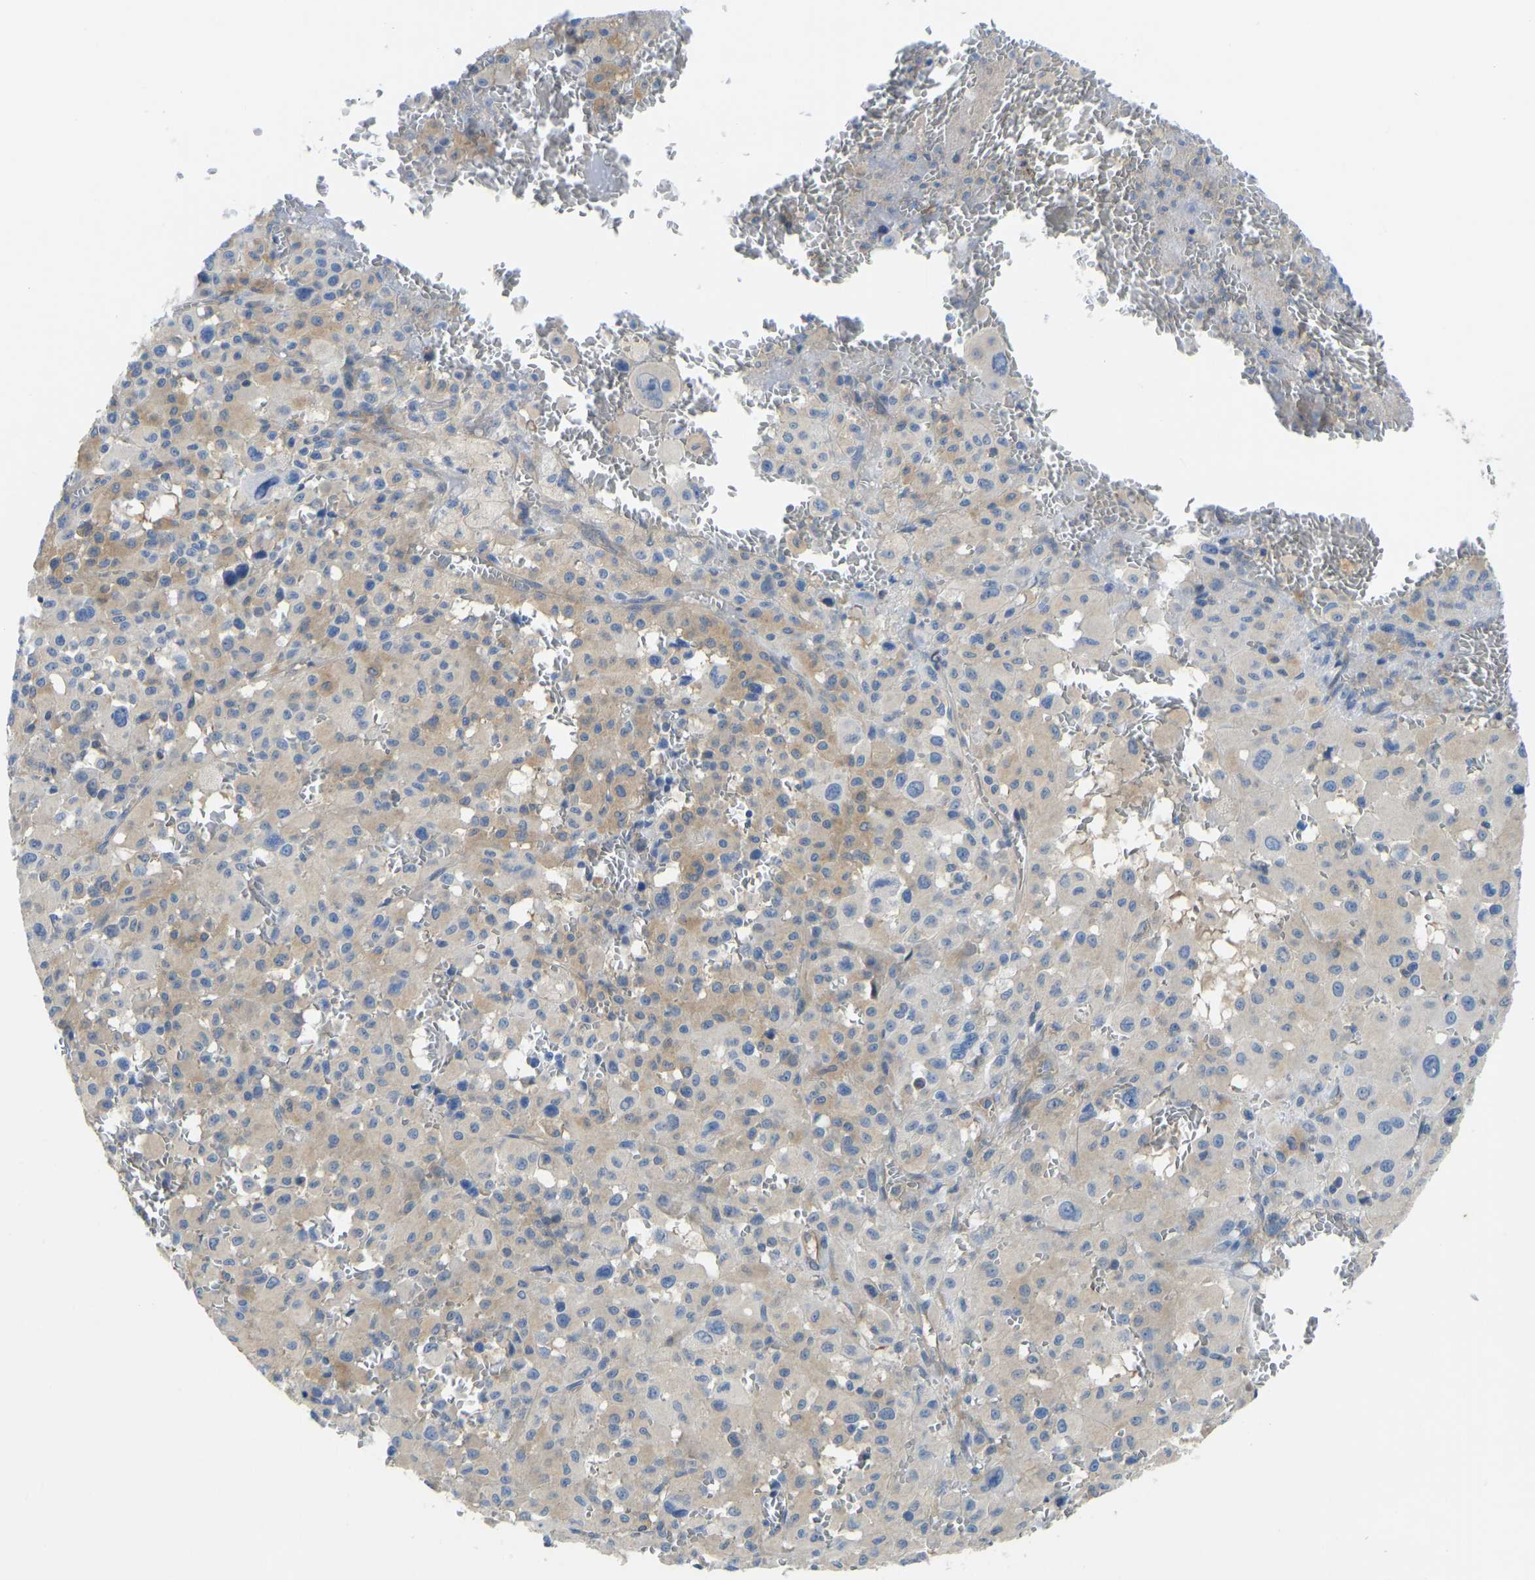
{"staining": {"intensity": "weak", "quantity": "25%-75%", "location": "cytoplasmic/membranous"}, "tissue": "melanoma", "cell_type": "Tumor cells", "image_type": "cancer", "snomed": [{"axis": "morphology", "description": "Malignant melanoma, Metastatic site"}, {"axis": "topography", "description": "Skin"}], "caption": "The histopathology image exhibits immunohistochemical staining of malignant melanoma (metastatic site). There is weak cytoplasmic/membranous staining is appreciated in about 25%-75% of tumor cells. (Brightfield microscopy of DAB IHC at high magnification).", "gene": "PPP3CA", "patient": {"sex": "female", "age": 74}}